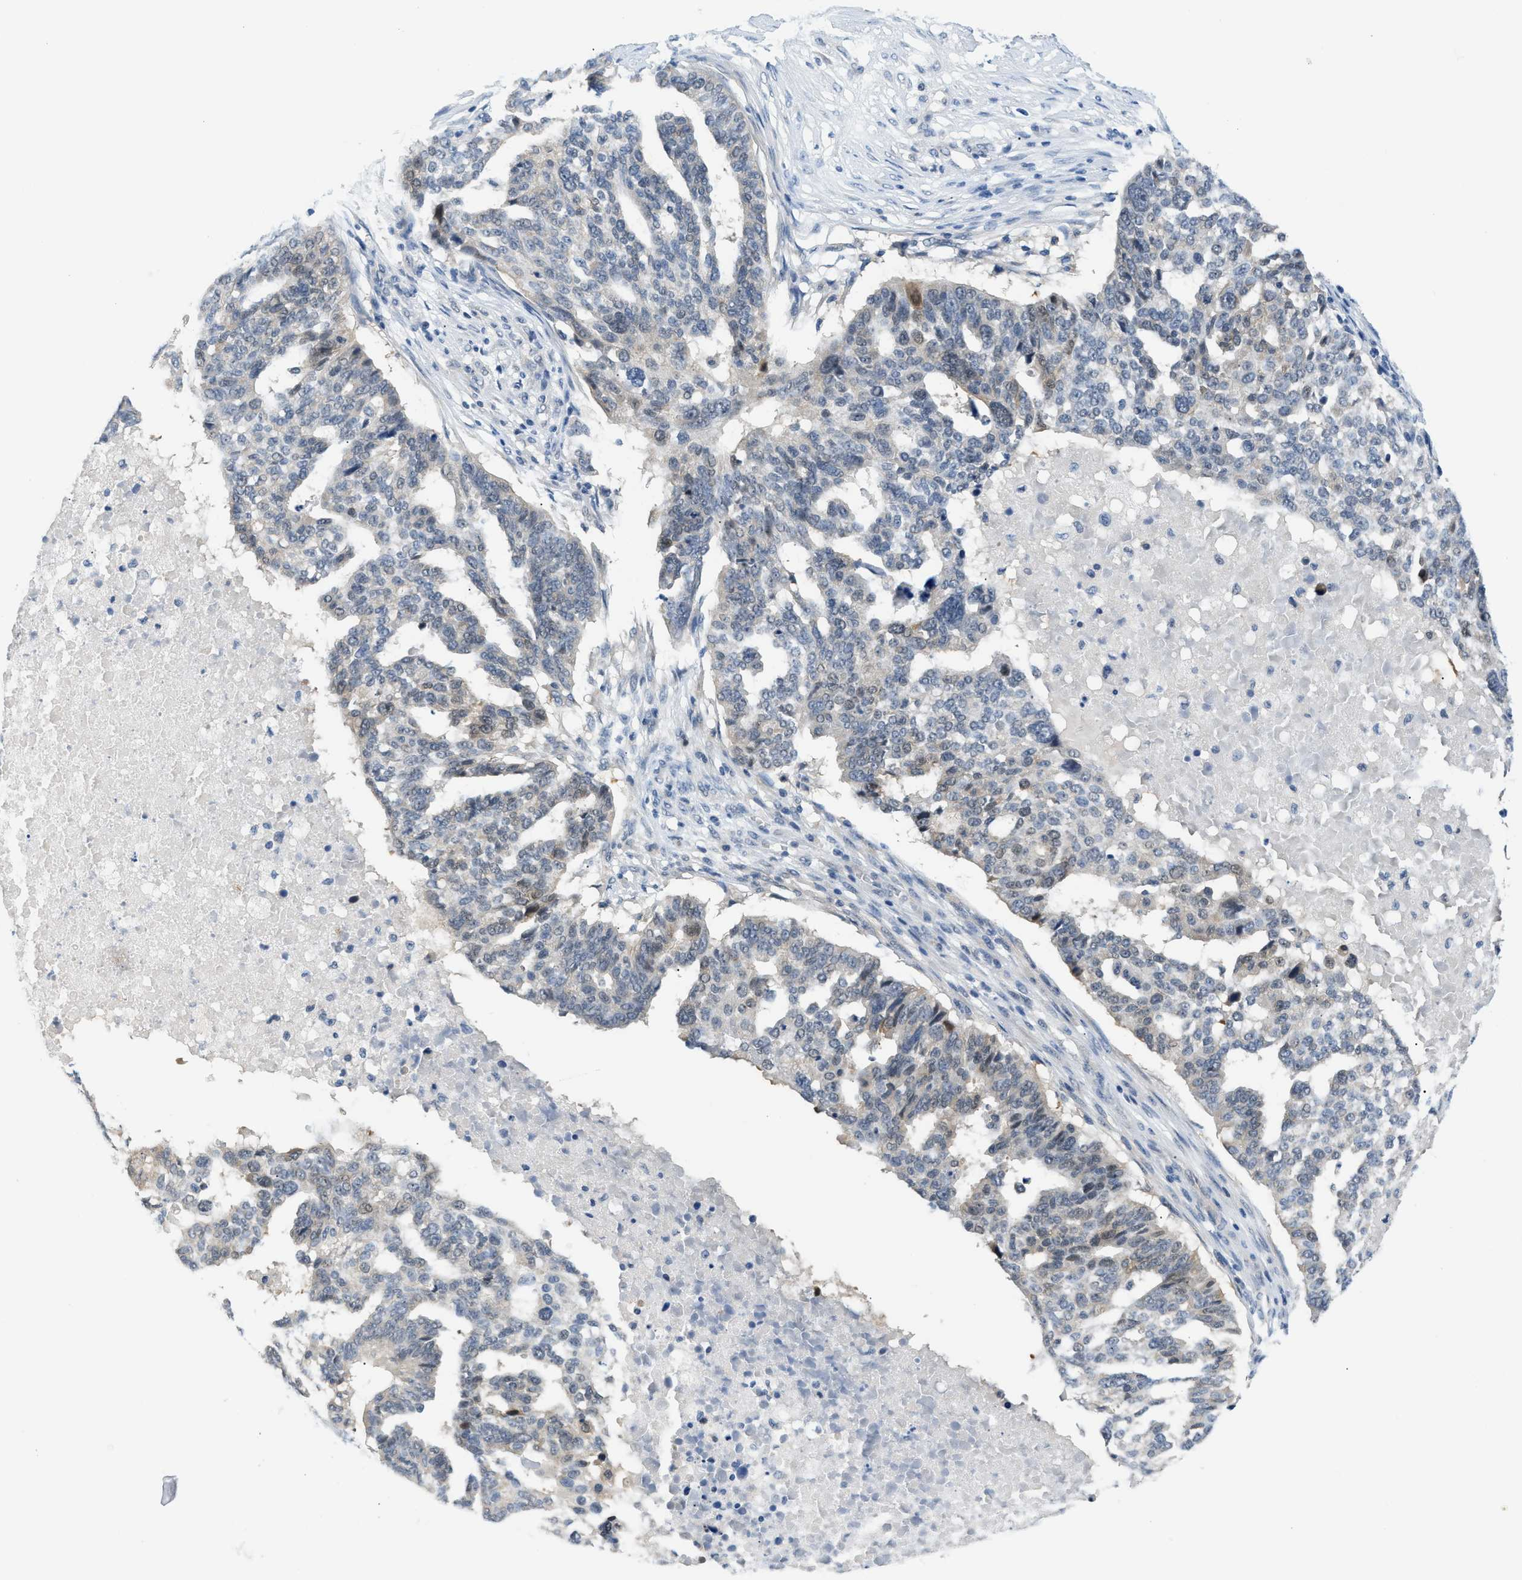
{"staining": {"intensity": "weak", "quantity": "<25%", "location": "cytoplasmic/membranous"}, "tissue": "ovarian cancer", "cell_type": "Tumor cells", "image_type": "cancer", "snomed": [{"axis": "morphology", "description": "Cystadenocarcinoma, serous, NOS"}, {"axis": "topography", "description": "Ovary"}], "caption": "Immunohistochemistry (IHC) of human ovarian cancer exhibits no positivity in tumor cells. (Stains: DAB immunohistochemistry (IHC) with hematoxylin counter stain, Microscopy: brightfield microscopy at high magnification).", "gene": "PSAT1", "patient": {"sex": "female", "age": 59}}